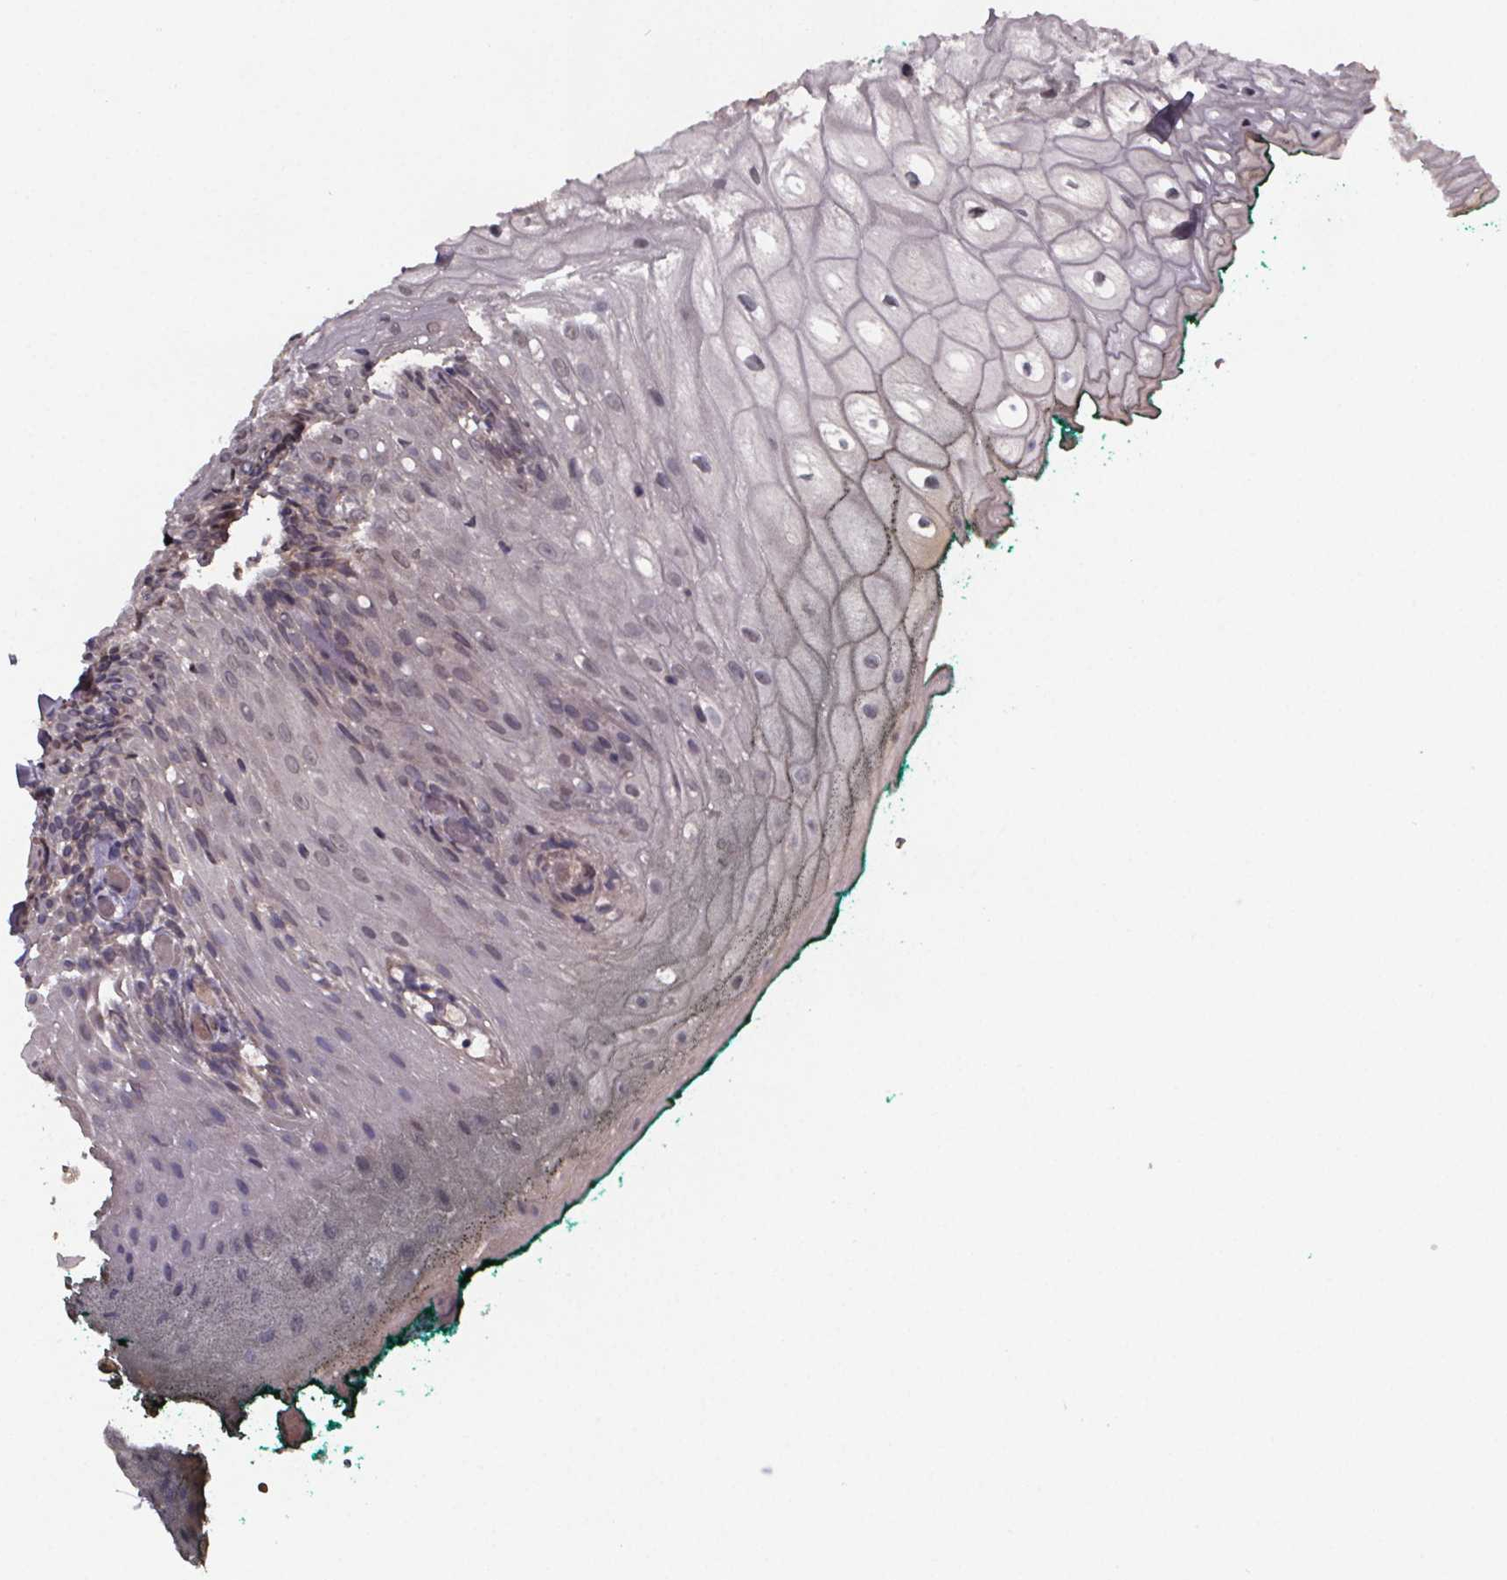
{"staining": {"intensity": "weak", "quantity": "25%-75%", "location": "cytoplasmic/membranous"}, "tissue": "oral mucosa", "cell_type": "Squamous epithelial cells", "image_type": "normal", "snomed": [{"axis": "morphology", "description": "Normal tissue, NOS"}, {"axis": "topography", "description": "Oral tissue"}, {"axis": "topography", "description": "Head-Neck"}], "caption": "A brown stain labels weak cytoplasmic/membranous staining of a protein in squamous epithelial cells of benign oral mucosa.", "gene": "SAT1", "patient": {"sex": "female", "age": 68}}